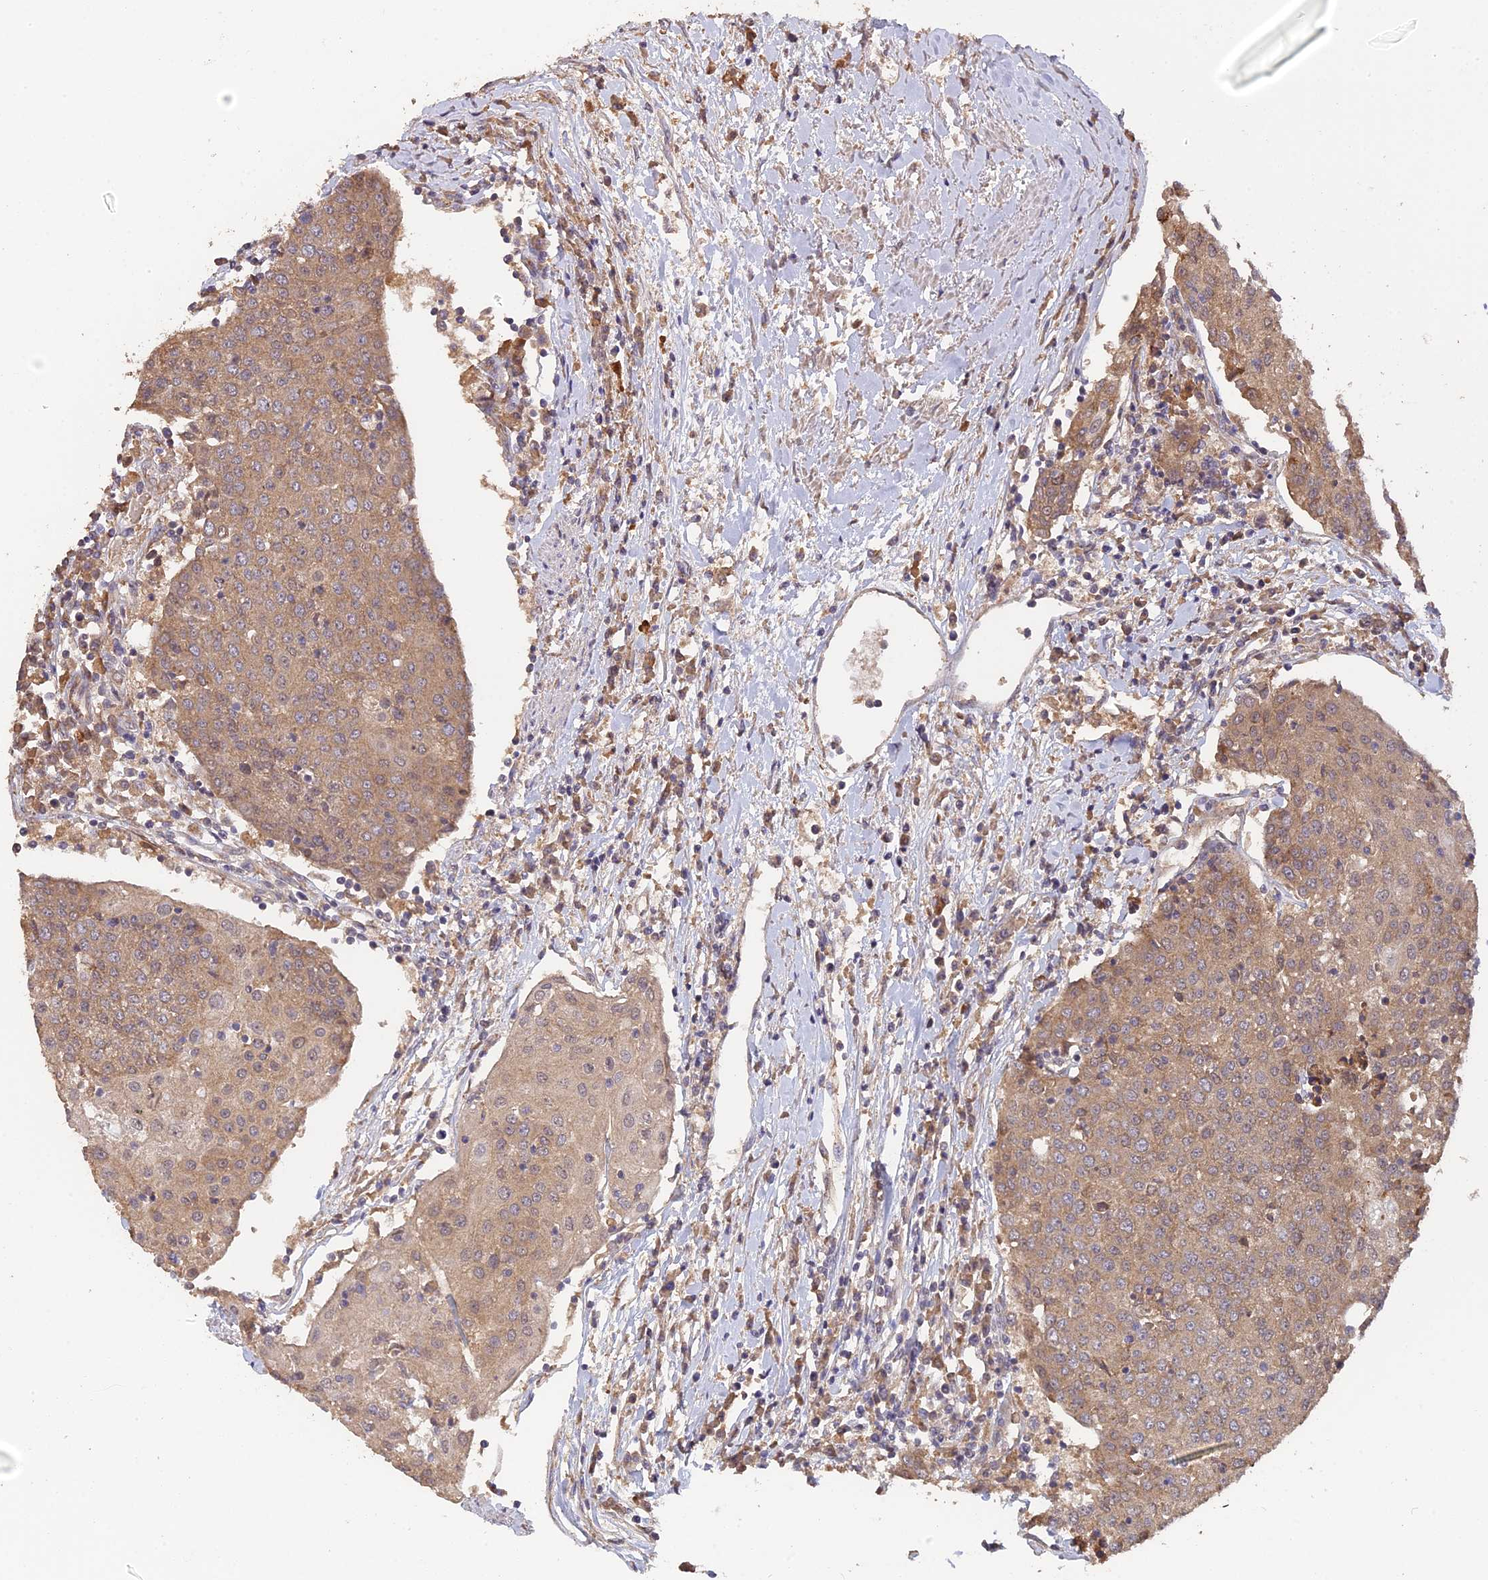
{"staining": {"intensity": "weak", "quantity": ">75%", "location": "cytoplasmic/membranous"}, "tissue": "urothelial cancer", "cell_type": "Tumor cells", "image_type": "cancer", "snomed": [{"axis": "morphology", "description": "Urothelial carcinoma, High grade"}, {"axis": "topography", "description": "Urinary bladder"}], "caption": "High-grade urothelial carcinoma stained for a protein displays weak cytoplasmic/membranous positivity in tumor cells. The staining is performed using DAB (3,3'-diaminobenzidine) brown chromogen to label protein expression. The nuclei are counter-stained blue using hematoxylin.", "gene": "ARHGAP40", "patient": {"sex": "female", "age": 85}}